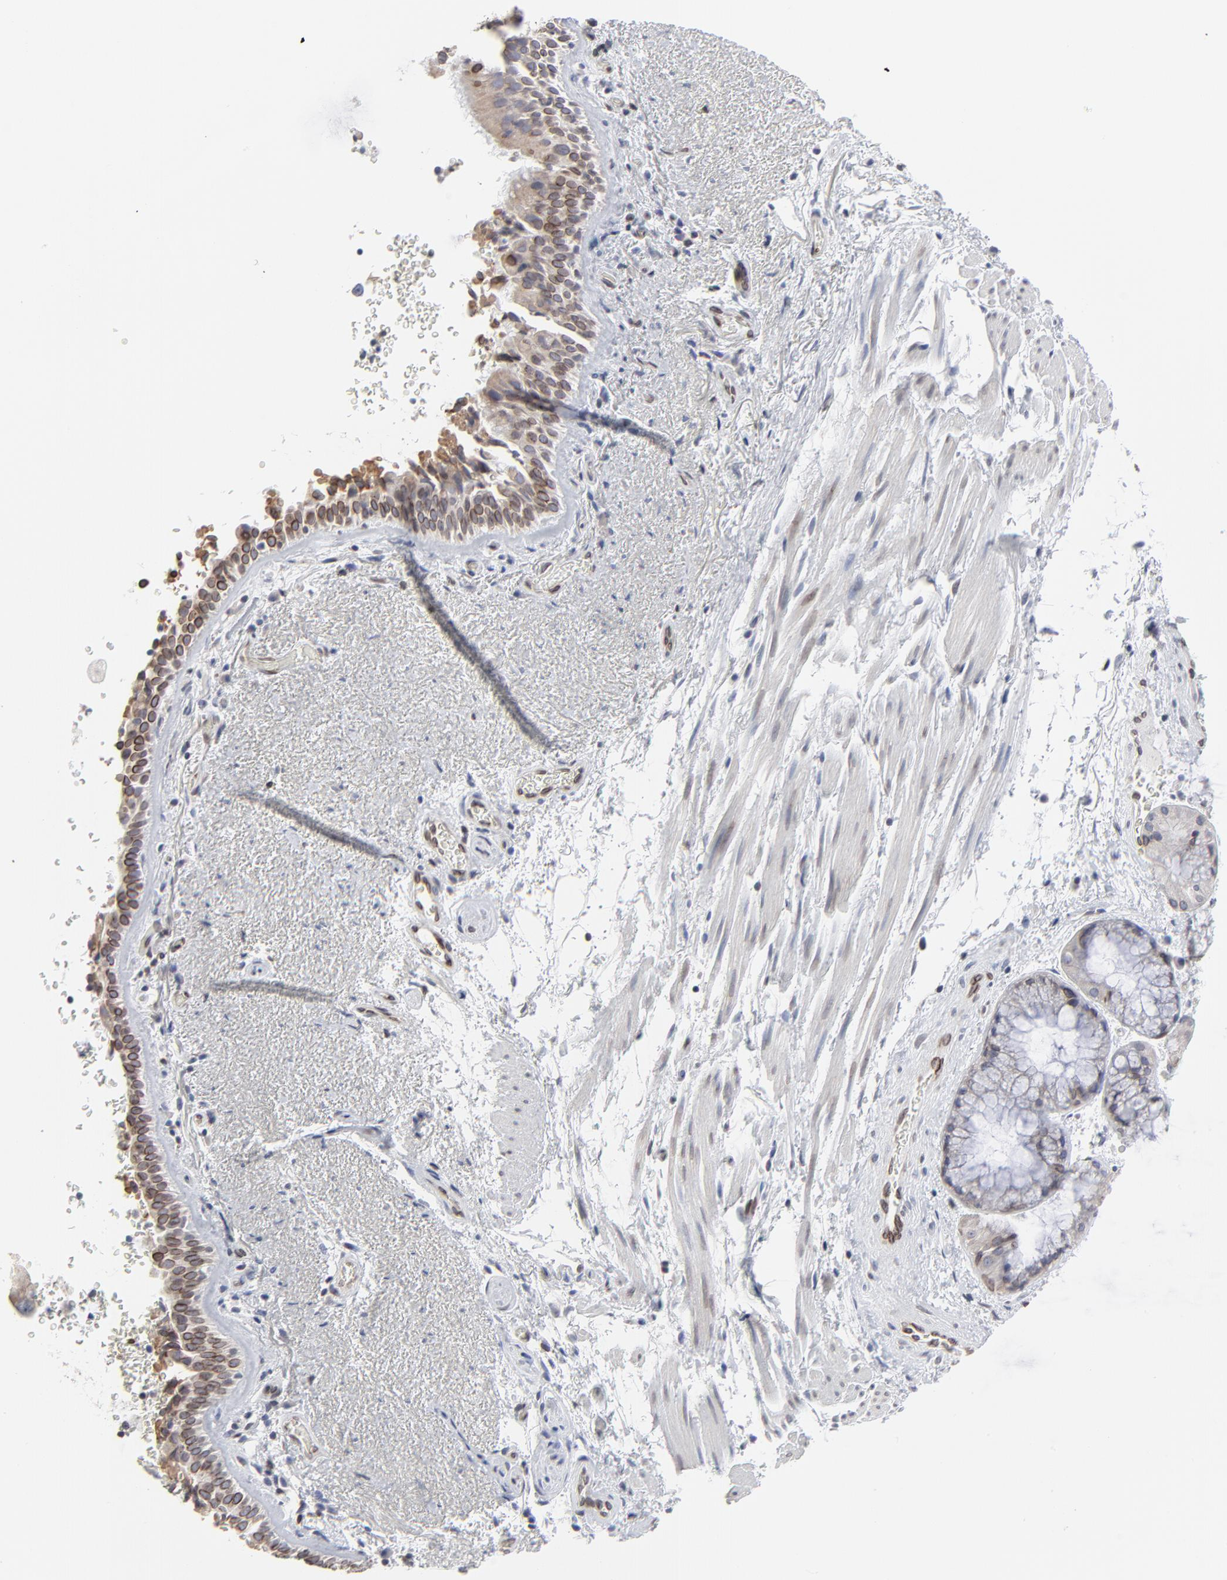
{"staining": {"intensity": "moderate", "quantity": ">75%", "location": "cytoplasmic/membranous,nuclear"}, "tissue": "bronchus", "cell_type": "Respiratory epithelial cells", "image_type": "normal", "snomed": [{"axis": "morphology", "description": "Normal tissue, NOS"}, {"axis": "topography", "description": "Bronchus"}], "caption": "Immunohistochemistry staining of unremarkable bronchus, which demonstrates medium levels of moderate cytoplasmic/membranous,nuclear staining in about >75% of respiratory epithelial cells indicating moderate cytoplasmic/membranous,nuclear protein positivity. The staining was performed using DAB (brown) for protein detection and nuclei were counterstained in hematoxylin (blue).", "gene": "SYNE2", "patient": {"sex": "female", "age": 54}}